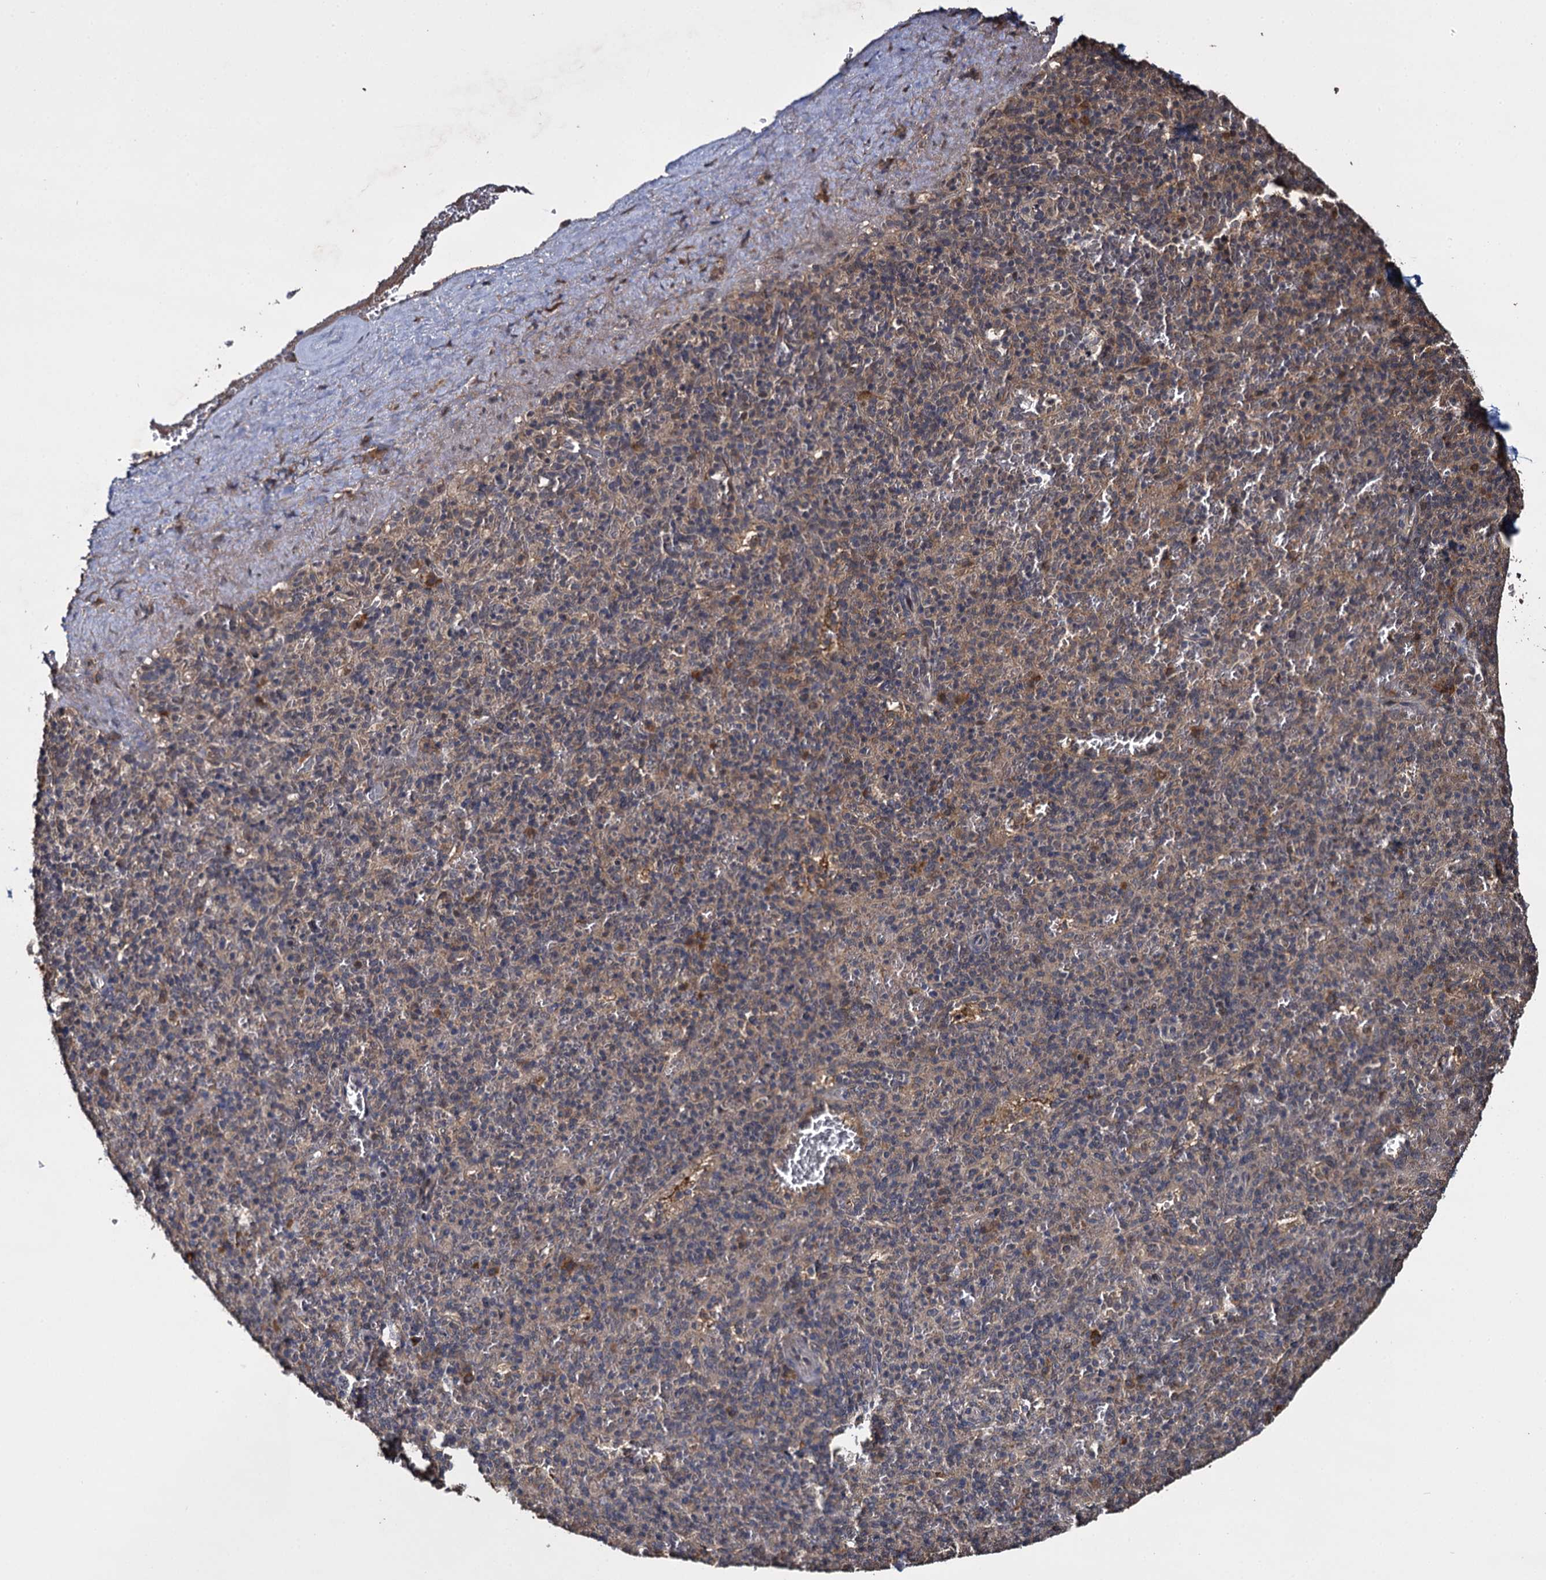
{"staining": {"intensity": "moderate", "quantity": "<25%", "location": "cytoplasmic/membranous"}, "tissue": "spleen", "cell_type": "Cells in red pulp", "image_type": "normal", "snomed": [{"axis": "morphology", "description": "Normal tissue, NOS"}, {"axis": "topography", "description": "Spleen"}], "caption": "A brown stain highlights moderate cytoplasmic/membranous staining of a protein in cells in red pulp of benign spleen. (Stains: DAB in brown, nuclei in blue, Microscopy: brightfield microscopy at high magnification).", "gene": "SLC46A3", "patient": {"sex": "male", "age": 82}}